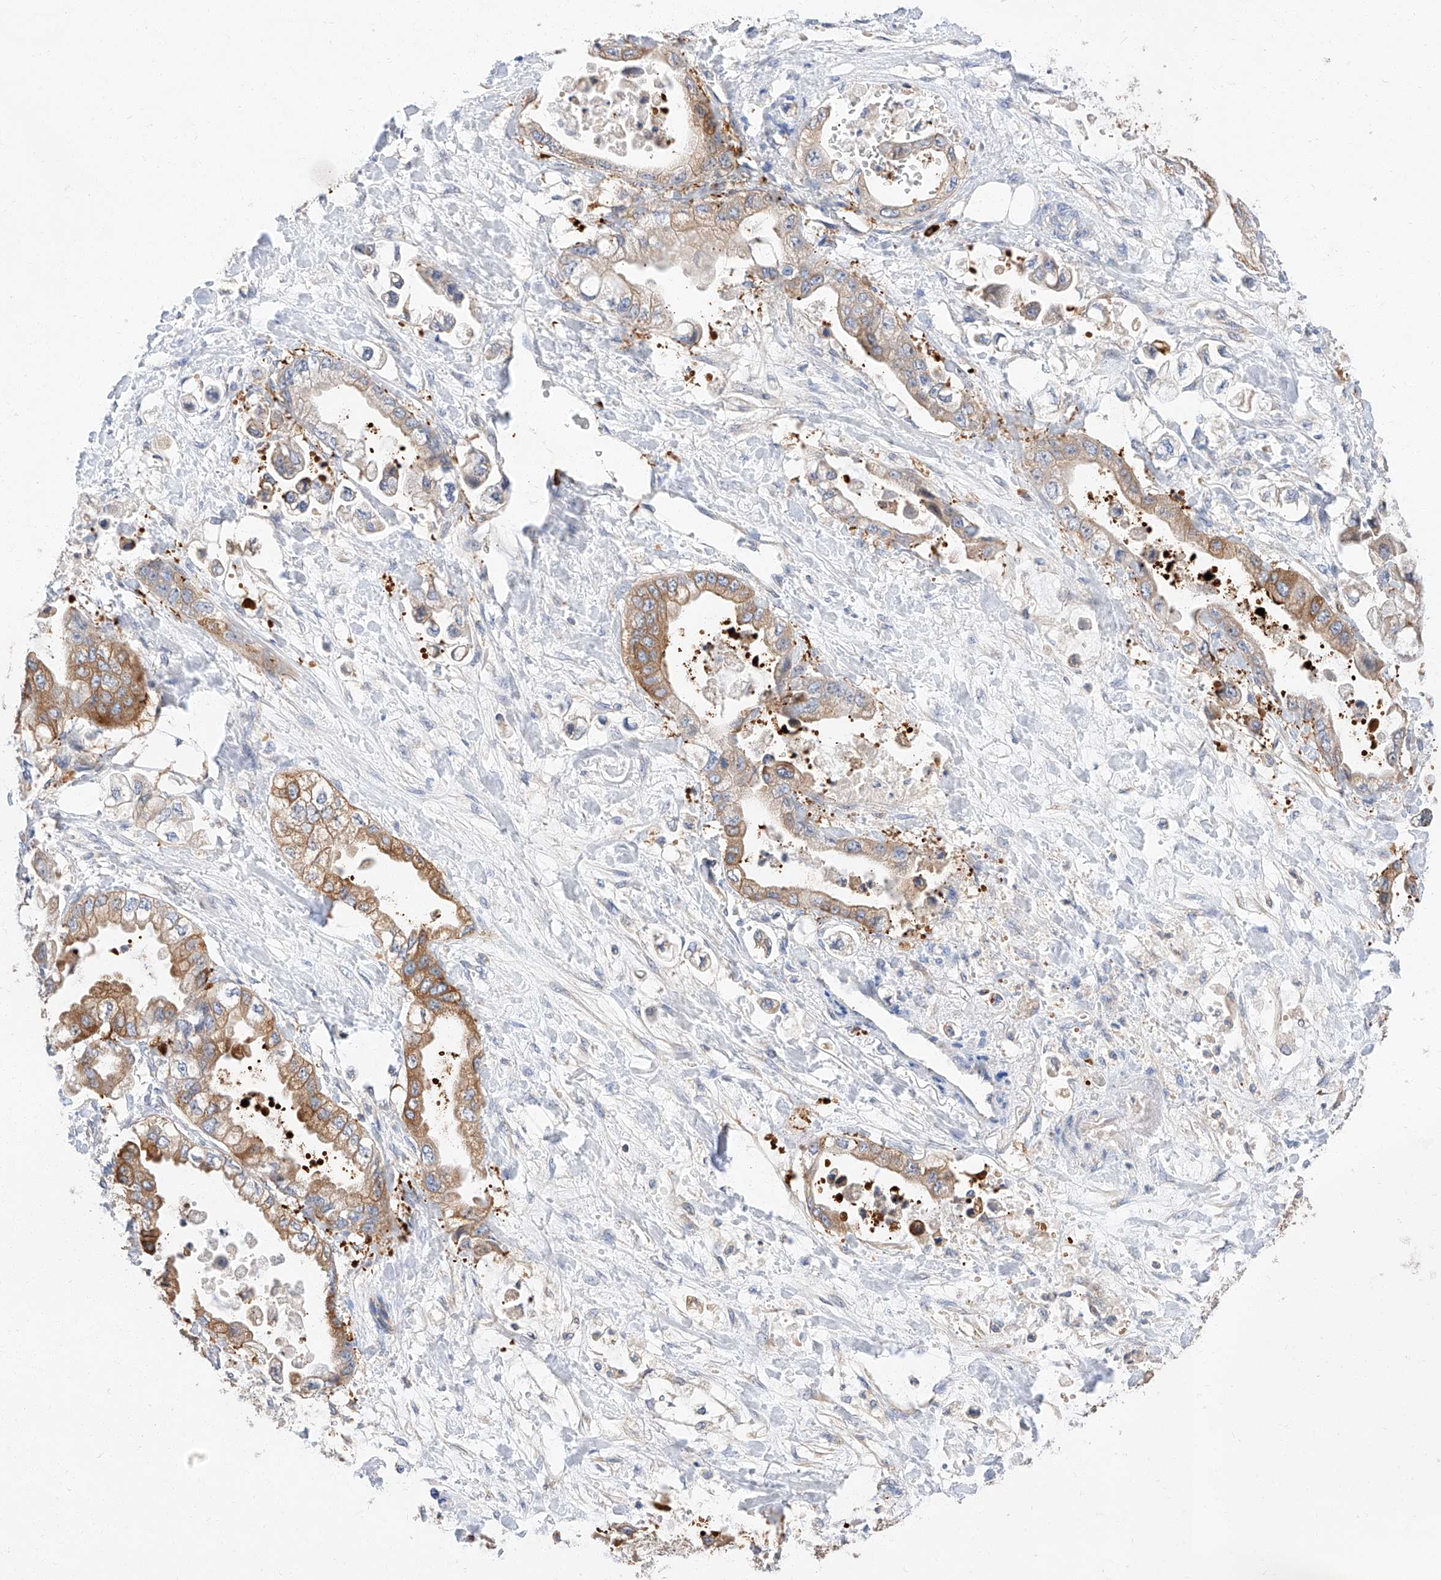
{"staining": {"intensity": "moderate", "quantity": ">75%", "location": "cytoplasmic/membranous"}, "tissue": "stomach cancer", "cell_type": "Tumor cells", "image_type": "cancer", "snomed": [{"axis": "morphology", "description": "Adenocarcinoma, NOS"}, {"axis": "topography", "description": "Stomach"}], "caption": "Immunohistochemistry (IHC) staining of stomach cancer, which demonstrates medium levels of moderate cytoplasmic/membranous expression in approximately >75% of tumor cells indicating moderate cytoplasmic/membranous protein staining. The staining was performed using DAB (3,3'-diaminobenzidine) (brown) for protein detection and nuclei were counterstained in hematoxylin (blue).", "gene": "GLMN", "patient": {"sex": "male", "age": 62}}